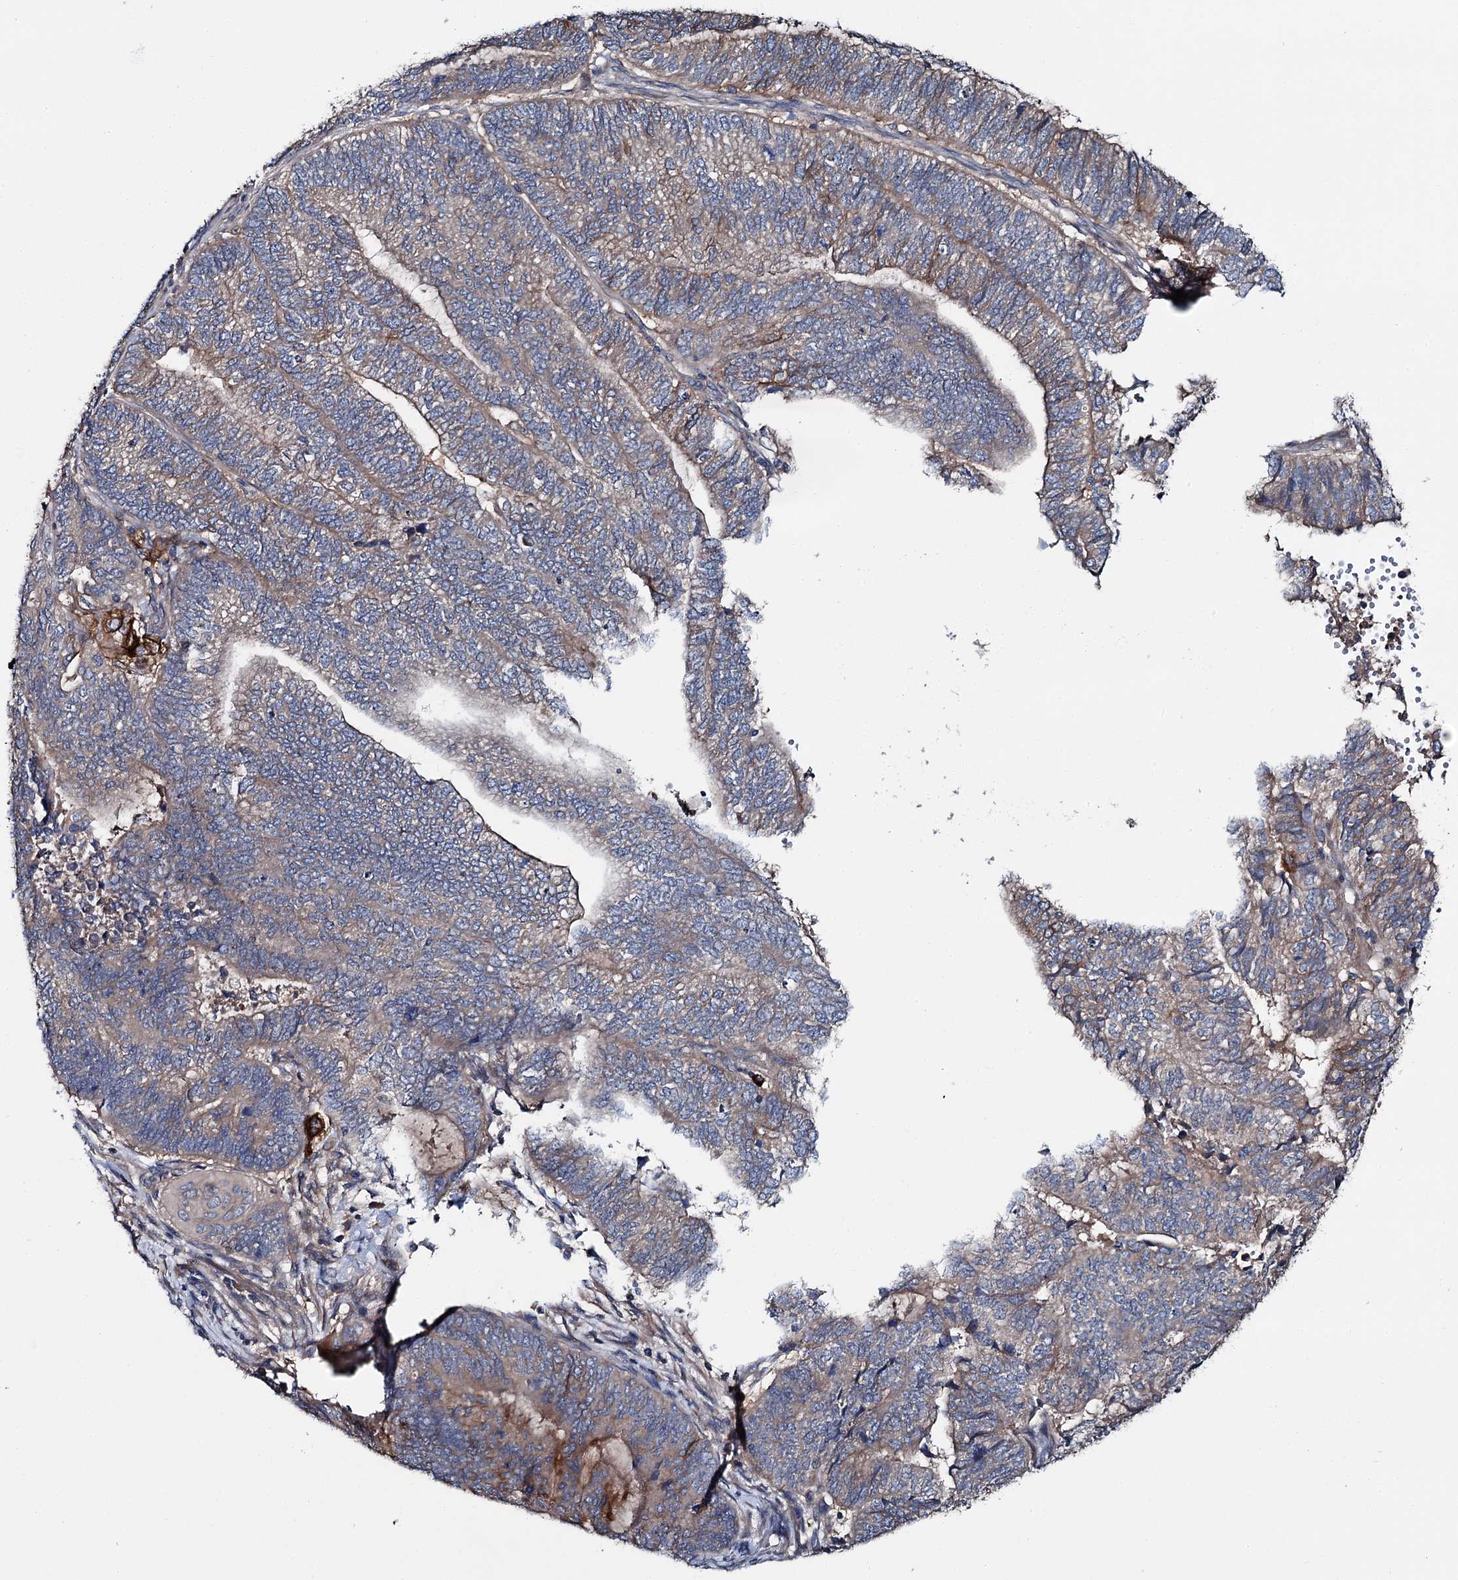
{"staining": {"intensity": "strong", "quantity": "25%-75%", "location": "cytoplasmic/membranous"}, "tissue": "endometrial cancer", "cell_type": "Tumor cells", "image_type": "cancer", "snomed": [{"axis": "morphology", "description": "Adenocarcinoma, NOS"}, {"axis": "topography", "description": "Uterus"}, {"axis": "topography", "description": "Endometrium"}], "caption": "Human endometrial adenocarcinoma stained with a brown dye shows strong cytoplasmic/membranous positive positivity in about 25%-75% of tumor cells.", "gene": "SLC22A25", "patient": {"sex": "female", "age": 70}}